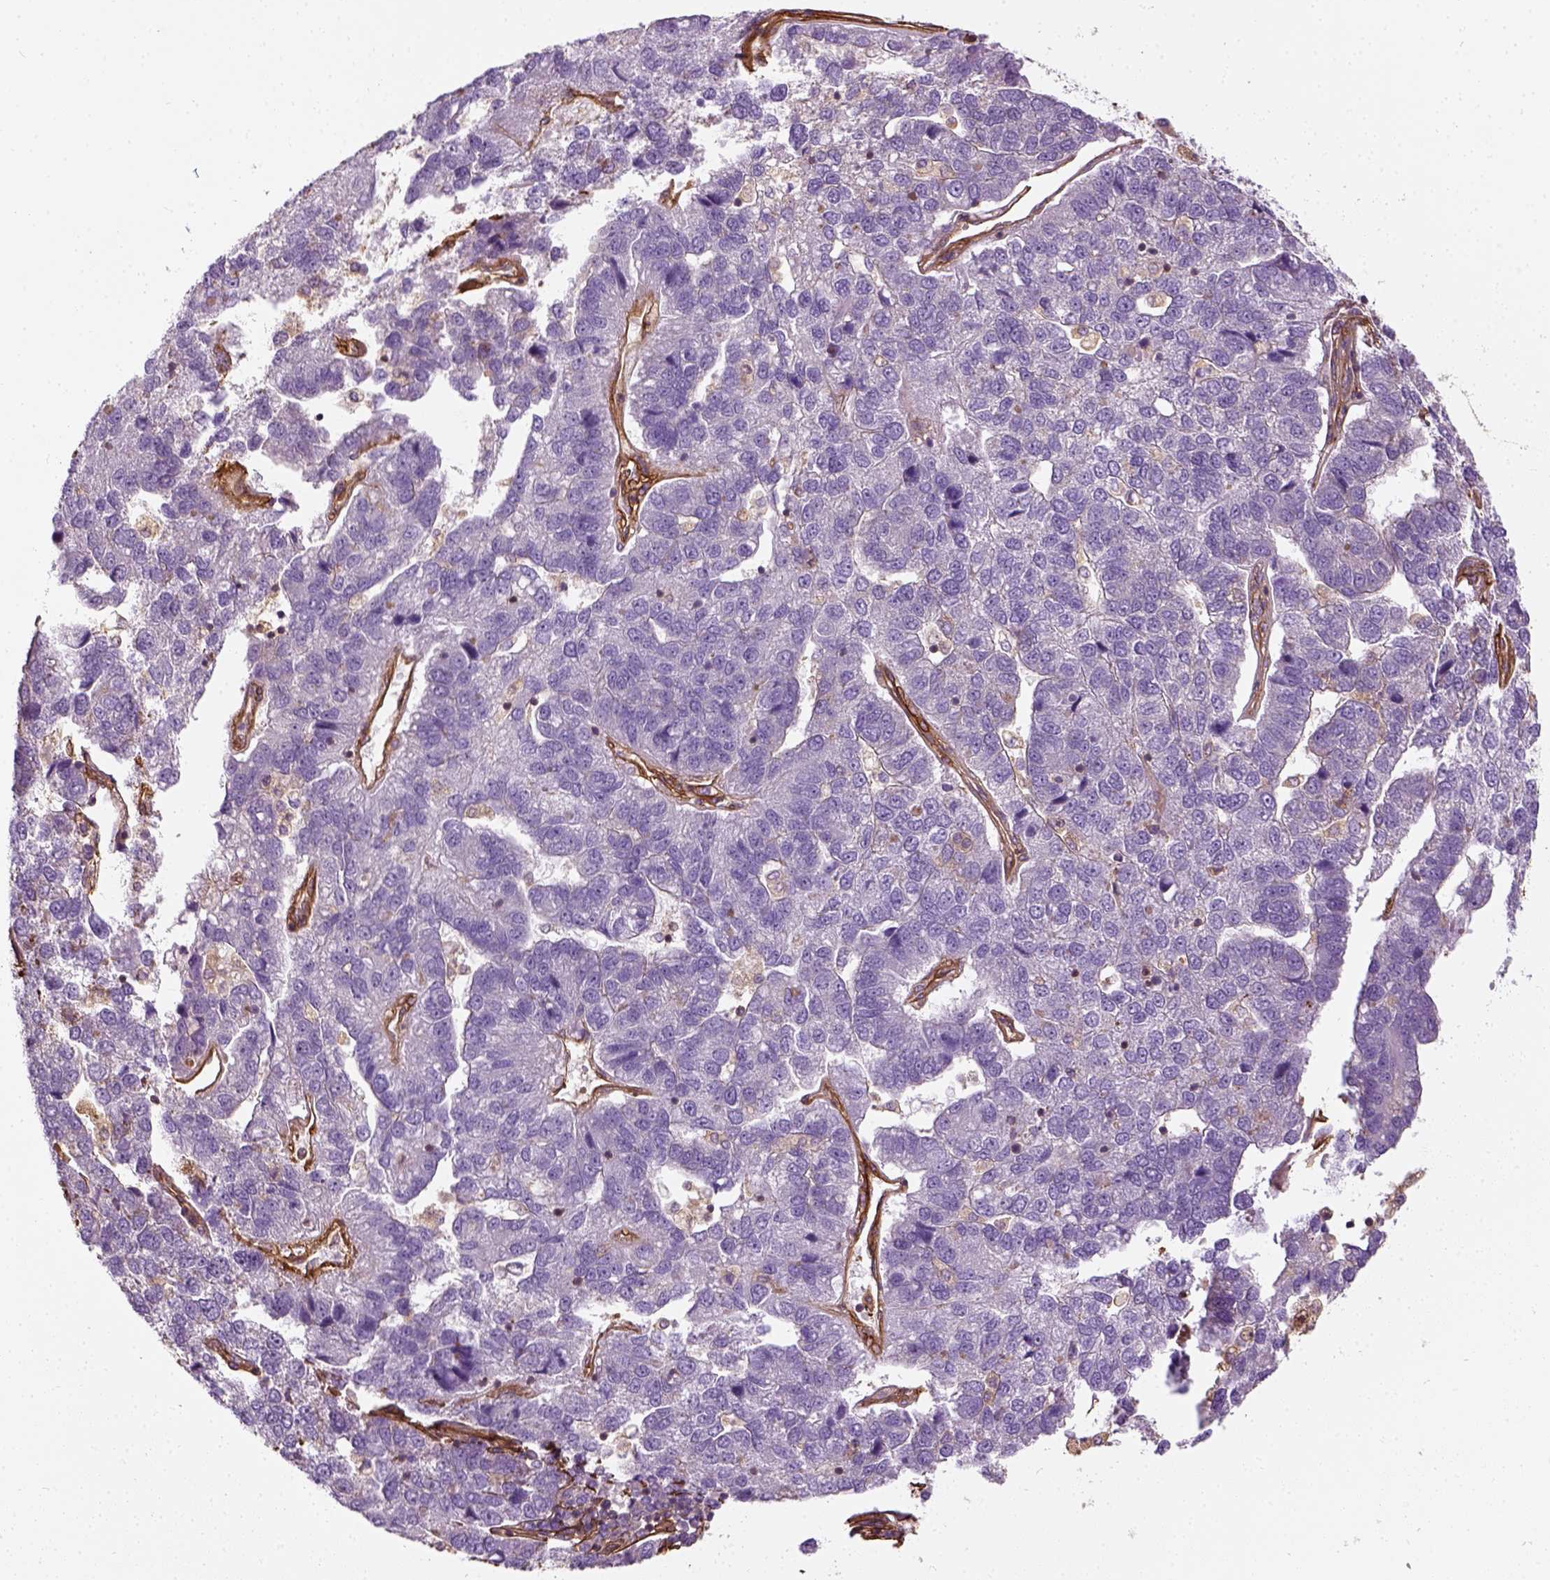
{"staining": {"intensity": "negative", "quantity": "none", "location": "none"}, "tissue": "pancreatic cancer", "cell_type": "Tumor cells", "image_type": "cancer", "snomed": [{"axis": "morphology", "description": "Adenocarcinoma, NOS"}, {"axis": "topography", "description": "Pancreas"}], "caption": "Adenocarcinoma (pancreatic) stained for a protein using immunohistochemistry displays no expression tumor cells.", "gene": "COL6A2", "patient": {"sex": "female", "age": 61}}